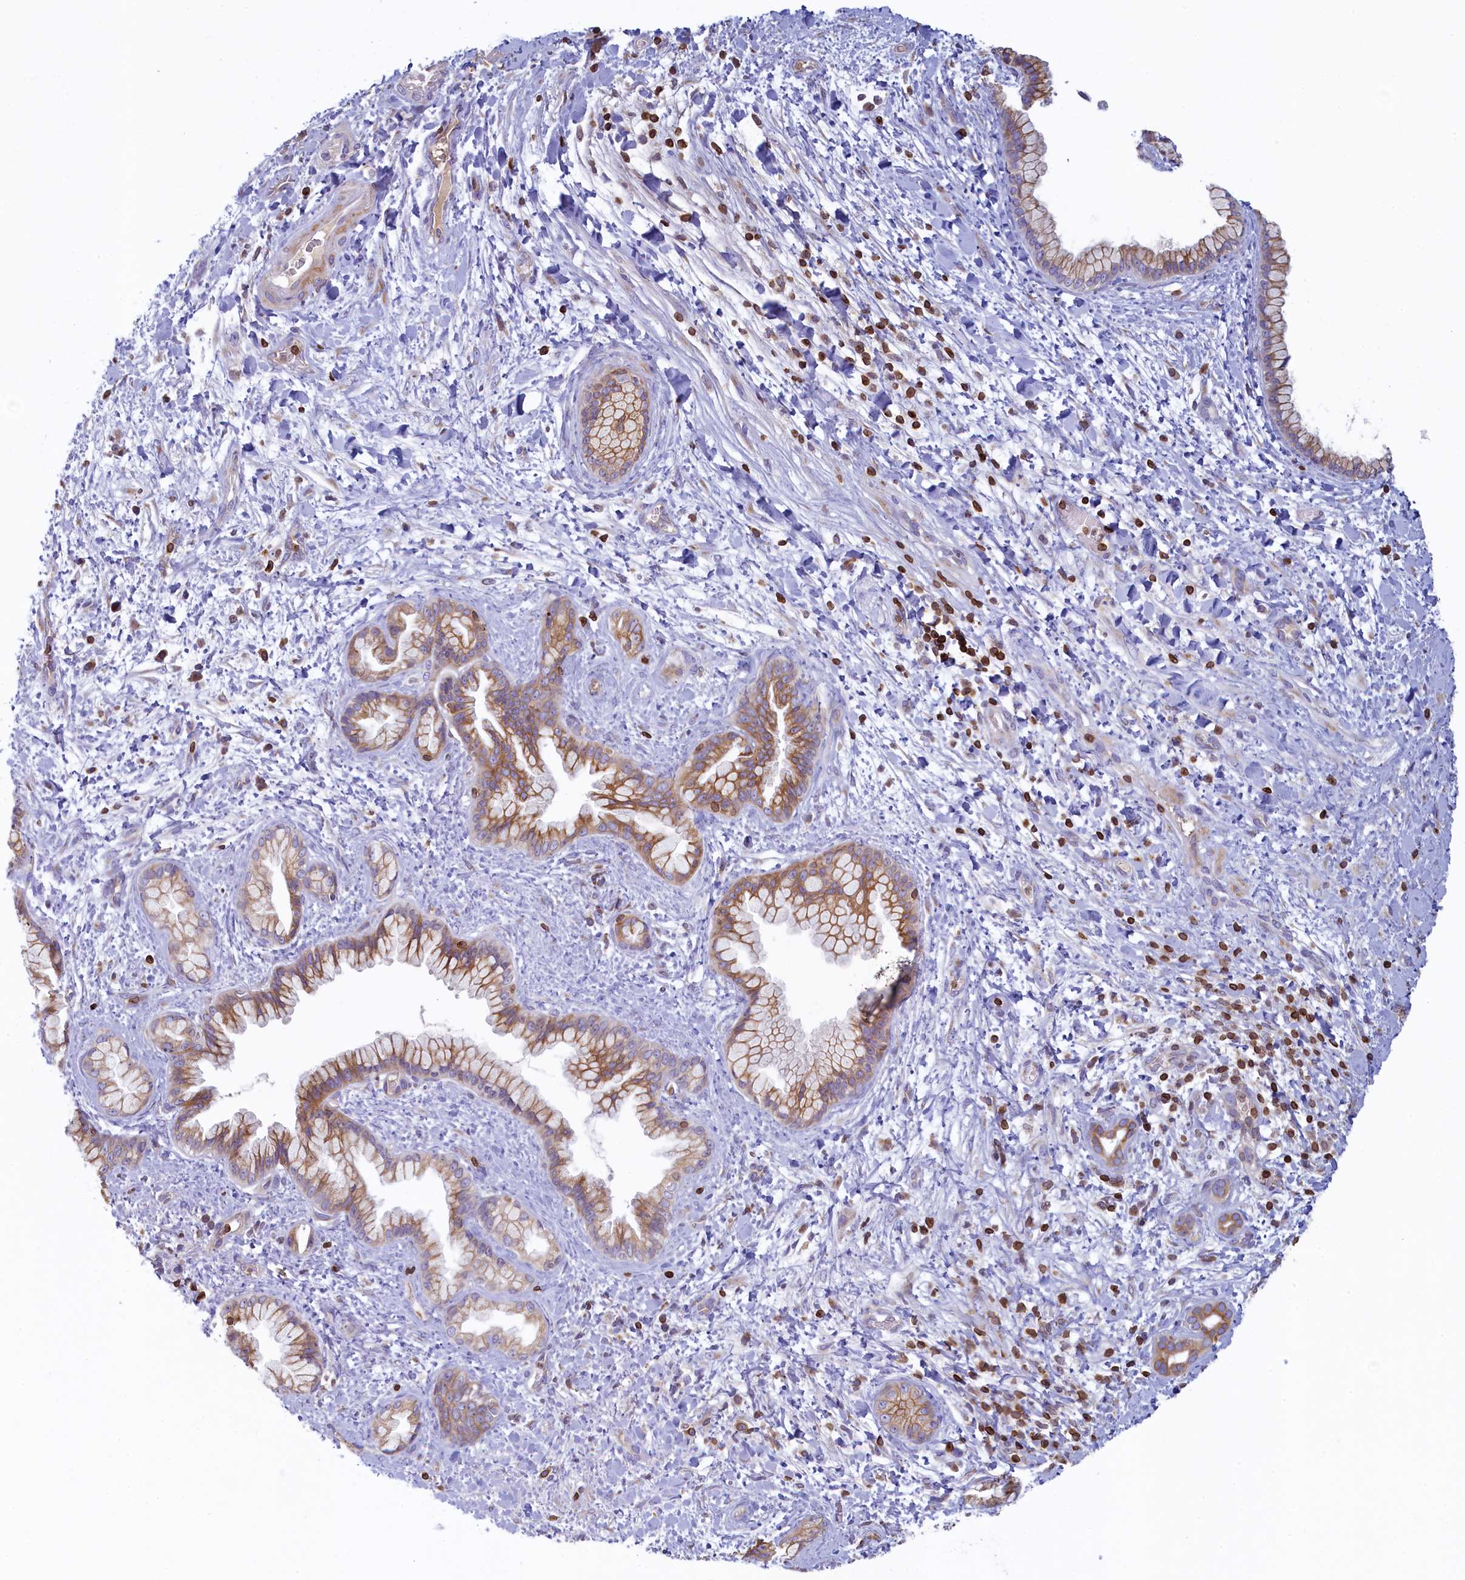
{"staining": {"intensity": "moderate", "quantity": ">75%", "location": "cytoplasmic/membranous"}, "tissue": "pancreatic cancer", "cell_type": "Tumor cells", "image_type": "cancer", "snomed": [{"axis": "morphology", "description": "Adenocarcinoma, NOS"}, {"axis": "topography", "description": "Pancreas"}], "caption": "Pancreatic adenocarcinoma stained for a protein (brown) shows moderate cytoplasmic/membranous positive staining in about >75% of tumor cells.", "gene": "TRAF3IP3", "patient": {"sex": "female", "age": 78}}